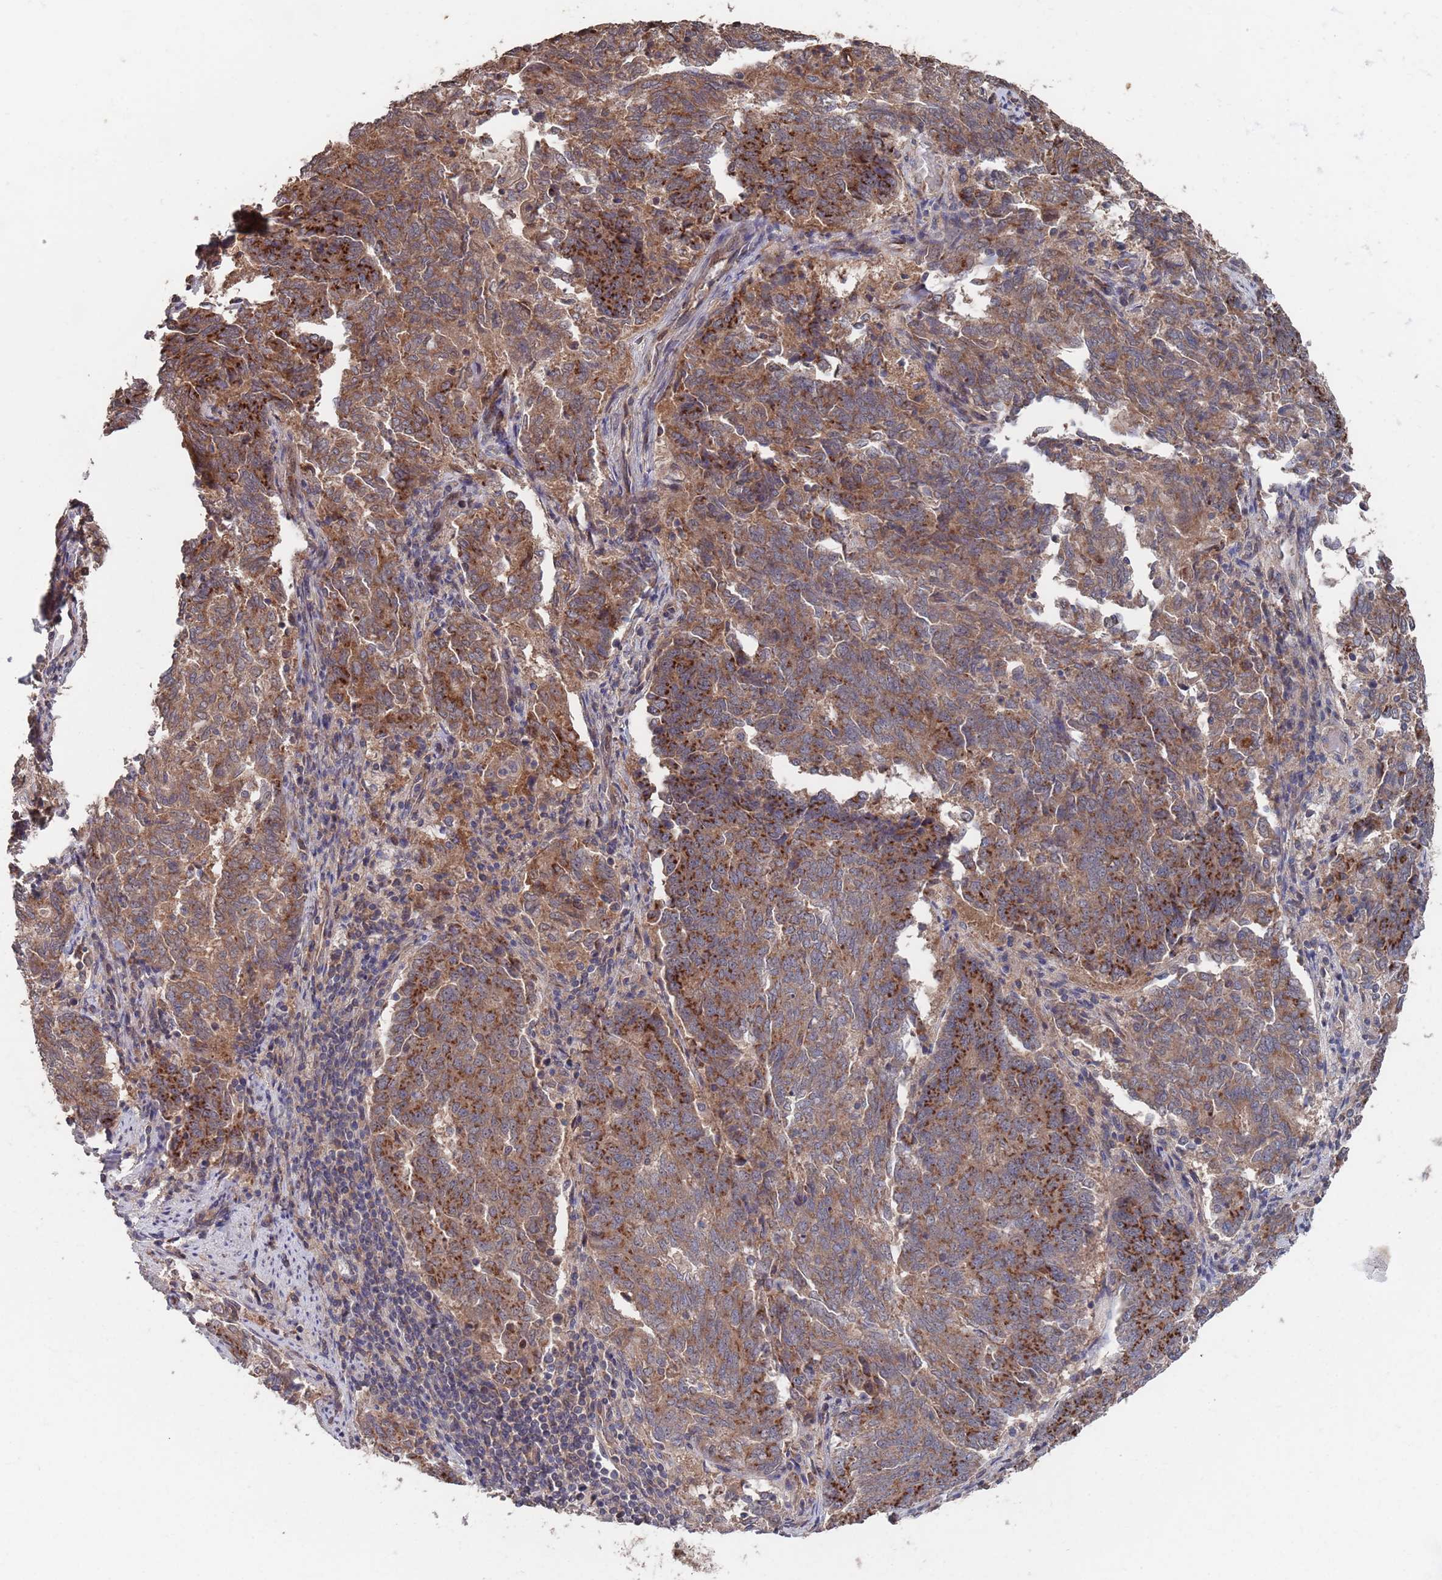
{"staining": {"intensity": "strong", "quantity": ">75%", "location": "cytoplasmic/membranous"}, "tissue": "endometrial cancer", "cell_type": "Tumor cells", "image_type": "cancer", "snomed": [{"axis": "morphology", "description": "Adenocarcinoma, NOS"}, {"axis": "topography", "description": "Endometrium"}], "caption": "Brown immunohistochemical staining in human endometrial cancer (adenocarcinoma) demonstrates strong cytoplasmic/membranous positivity in approximately >75% of tumor cells. (DAB (3,3'-diaminobenzidine) IHC with brightfield microscopy, high magnification).", "gene": "UNC45A", "patient": {"sex": "female", "age": 80}}